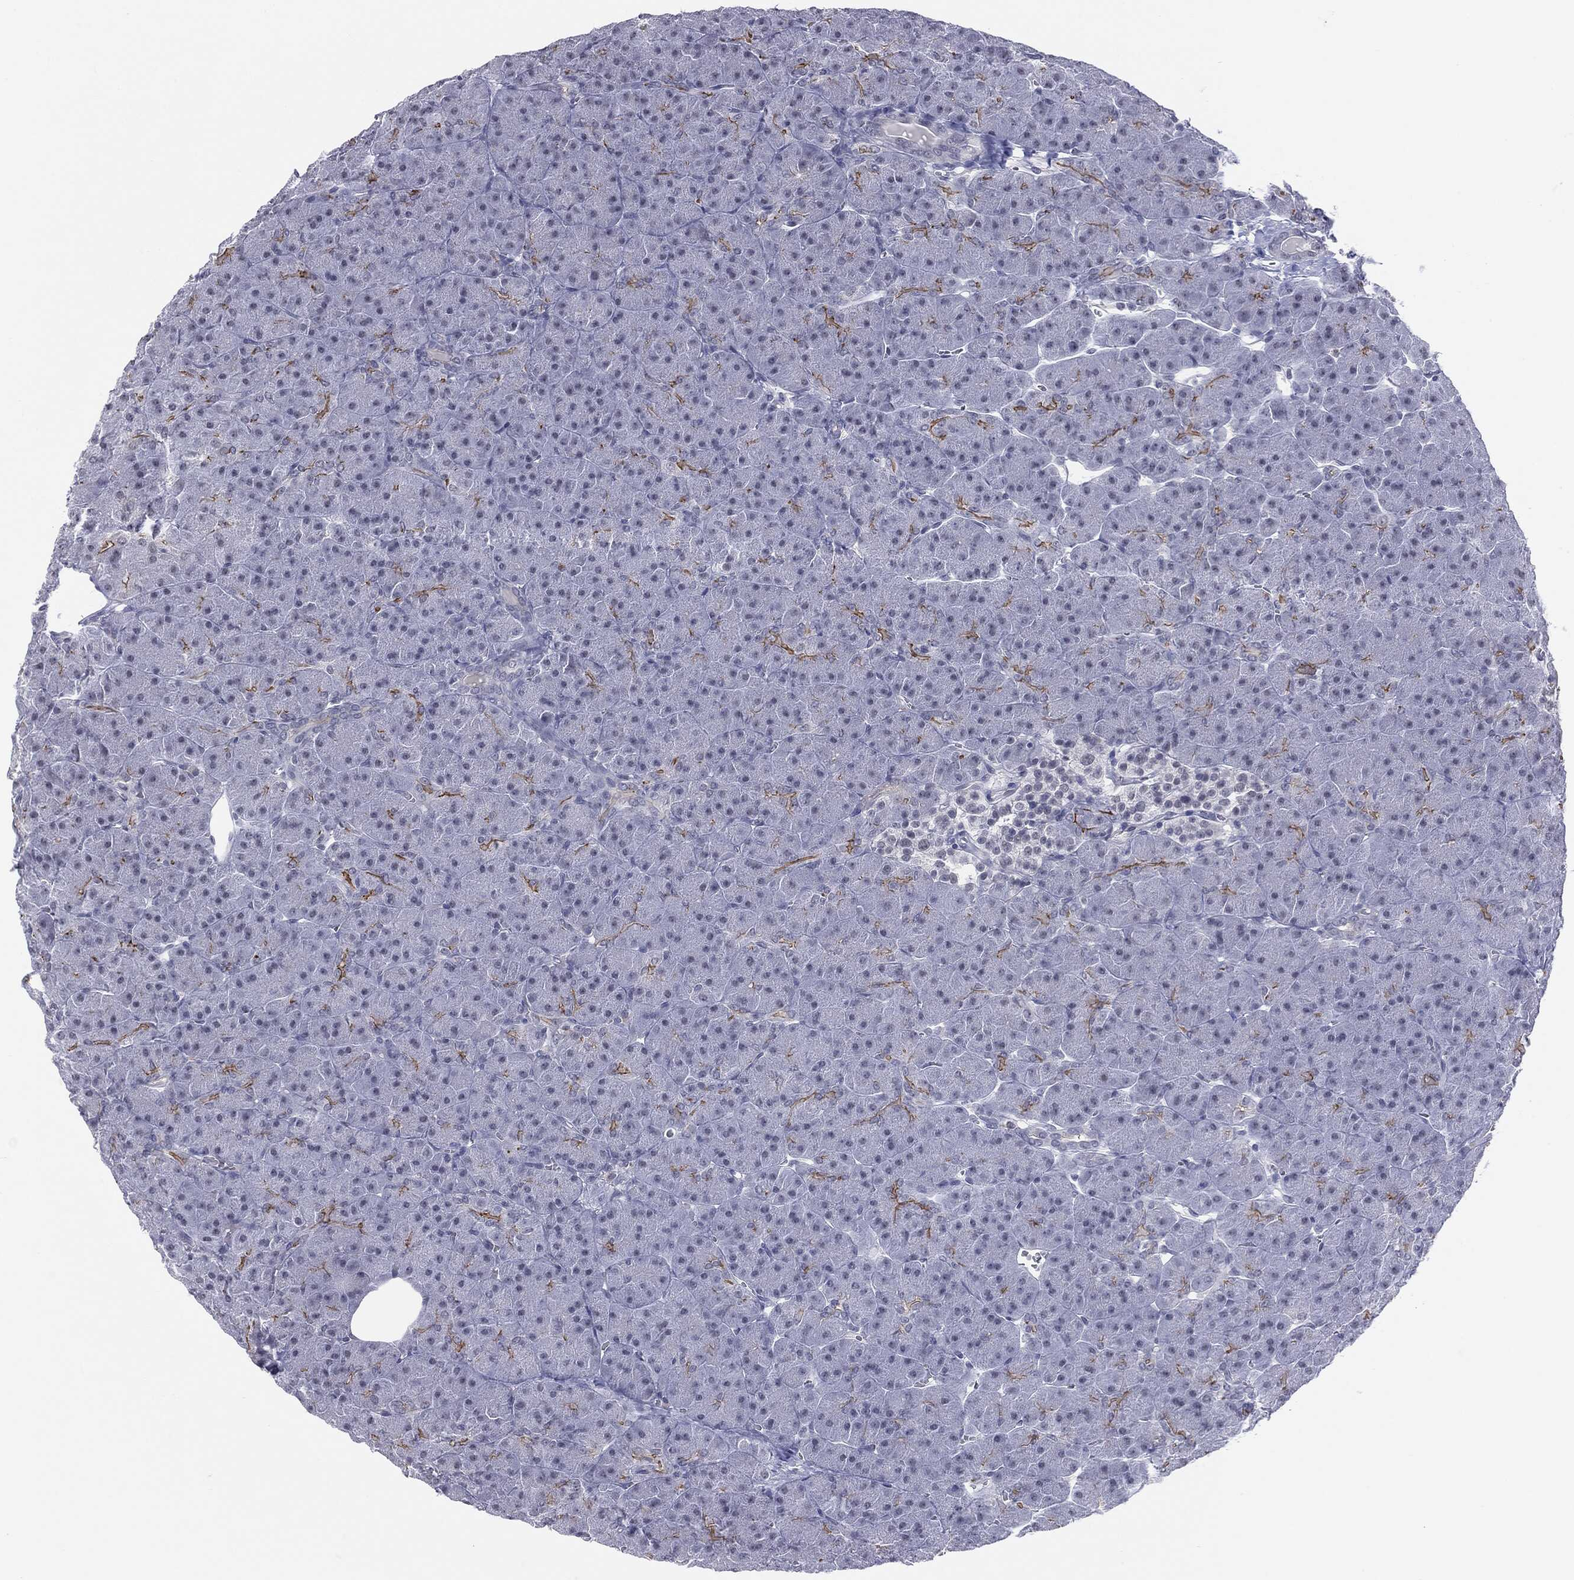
{"staining": {"intensity": "strong", "quantity": "<25%", "location": "cytoplasmic/membranous"}, "tissue": "pancreas", "cell_type": "Exocrine glandular cells", "image_type": "normal", "snomed": [{"axis": "morphology", "description": "Normal tissue, NOS"}, {"axis": "topography", "description": "Pancreas"}], "caption": "Protein staining displays strong cytoplasmic/membranous positivity in approximately <25% of exocrine glandular cells in normal pancreas.", "gene": "SLC5A5", "patient": {"sex": "male", "age": 61}}